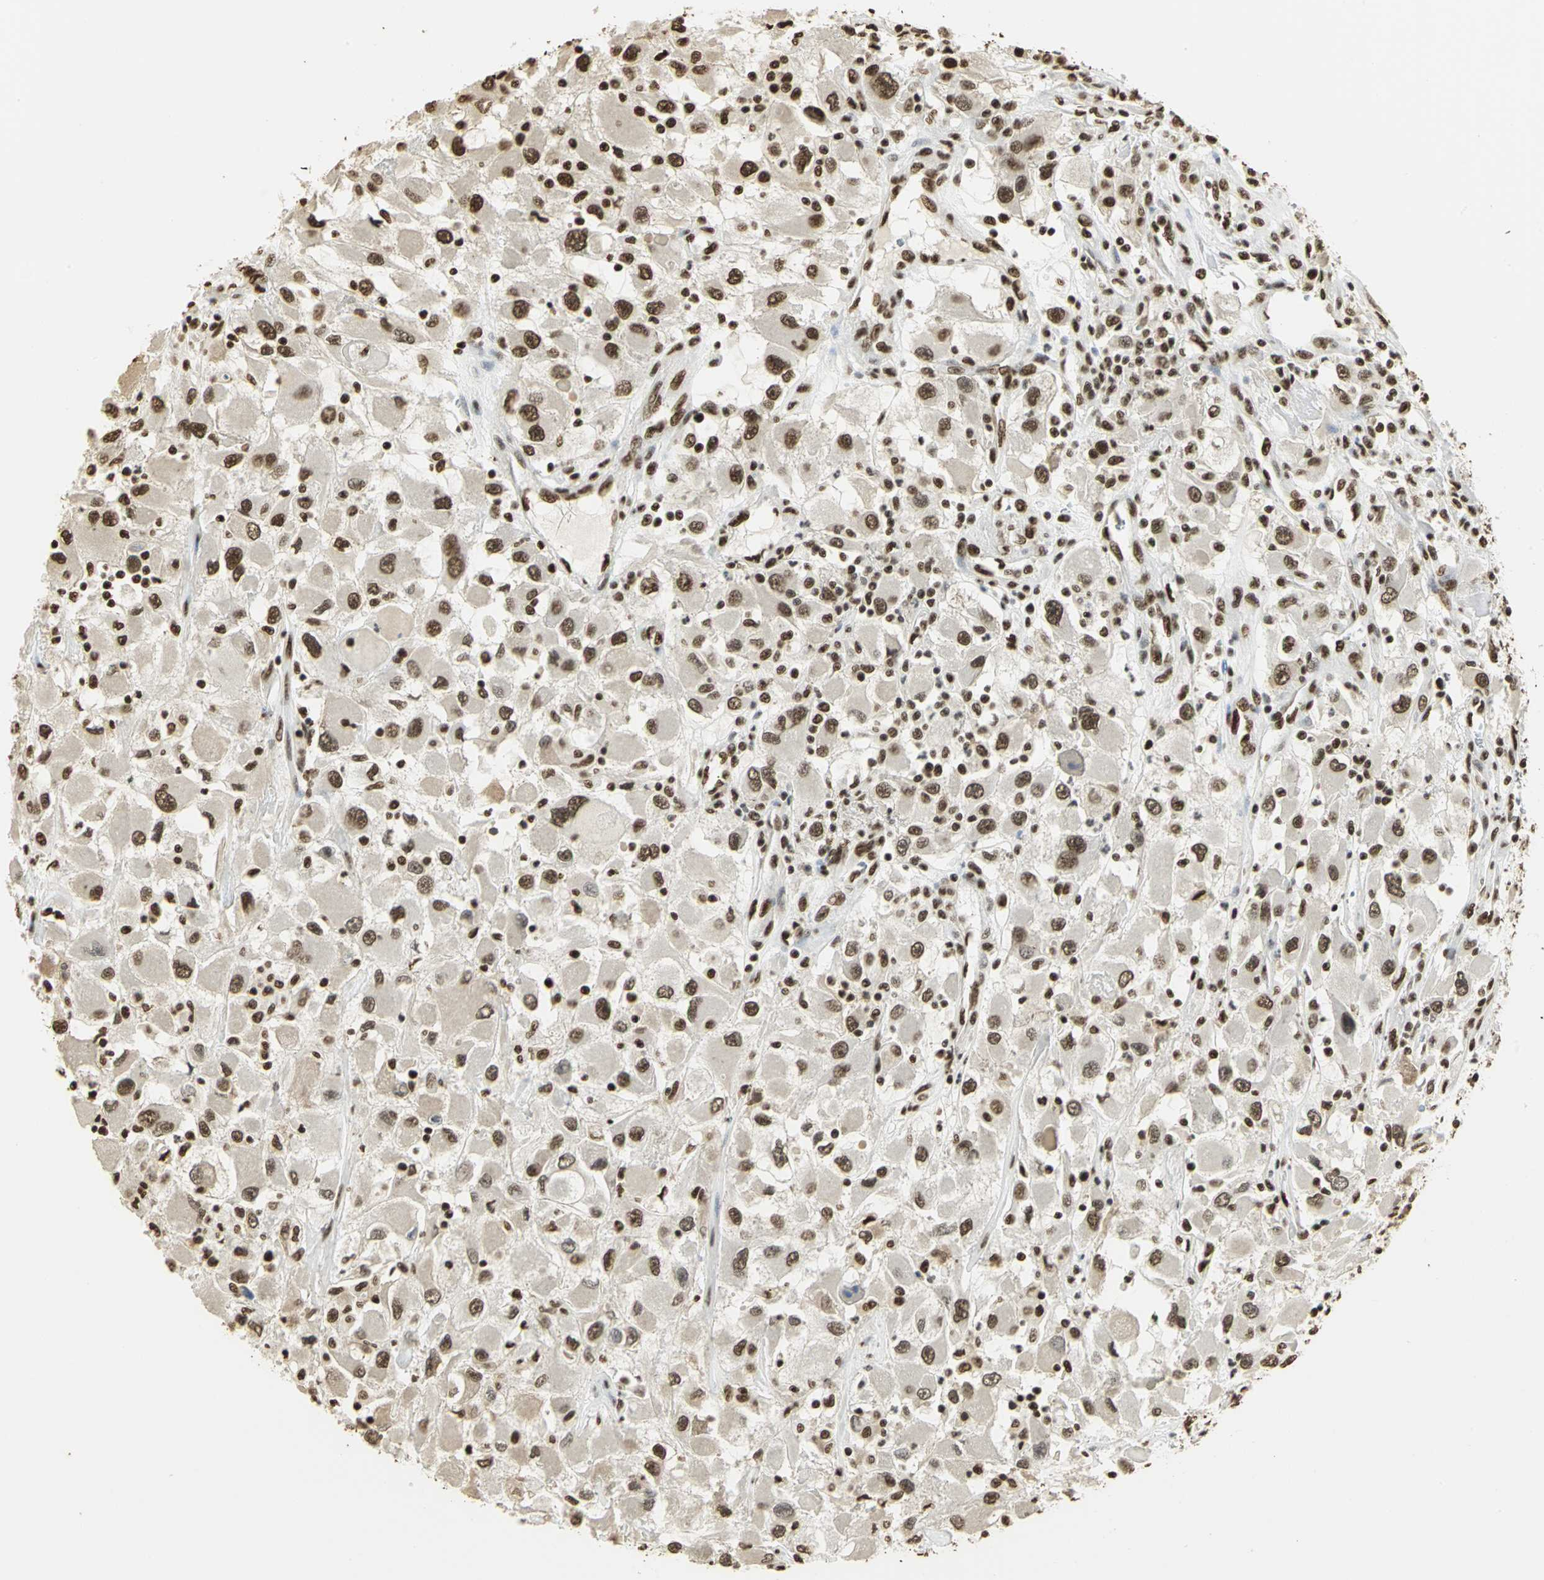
{"staining": {"intensity": "moderate", "quantity": ">75%", "location": "nuclear"}, "tissue": "renal cancer", "cell_type": "Tumor cells", "image_type": "cancer", "snomed": [{"axis": "morphology", "description": "Adenocarcinoma, NOS"}, {"axis": "topography", "description": "Kidney"}], "caption": "Immunohistochemical staining of human renal adenocarcinoma shows medium levels of moderate nuclear protein staining in about >75% of tumor cells.", "gene": "SET", "patient": {"sex": "female", "age": 52}}